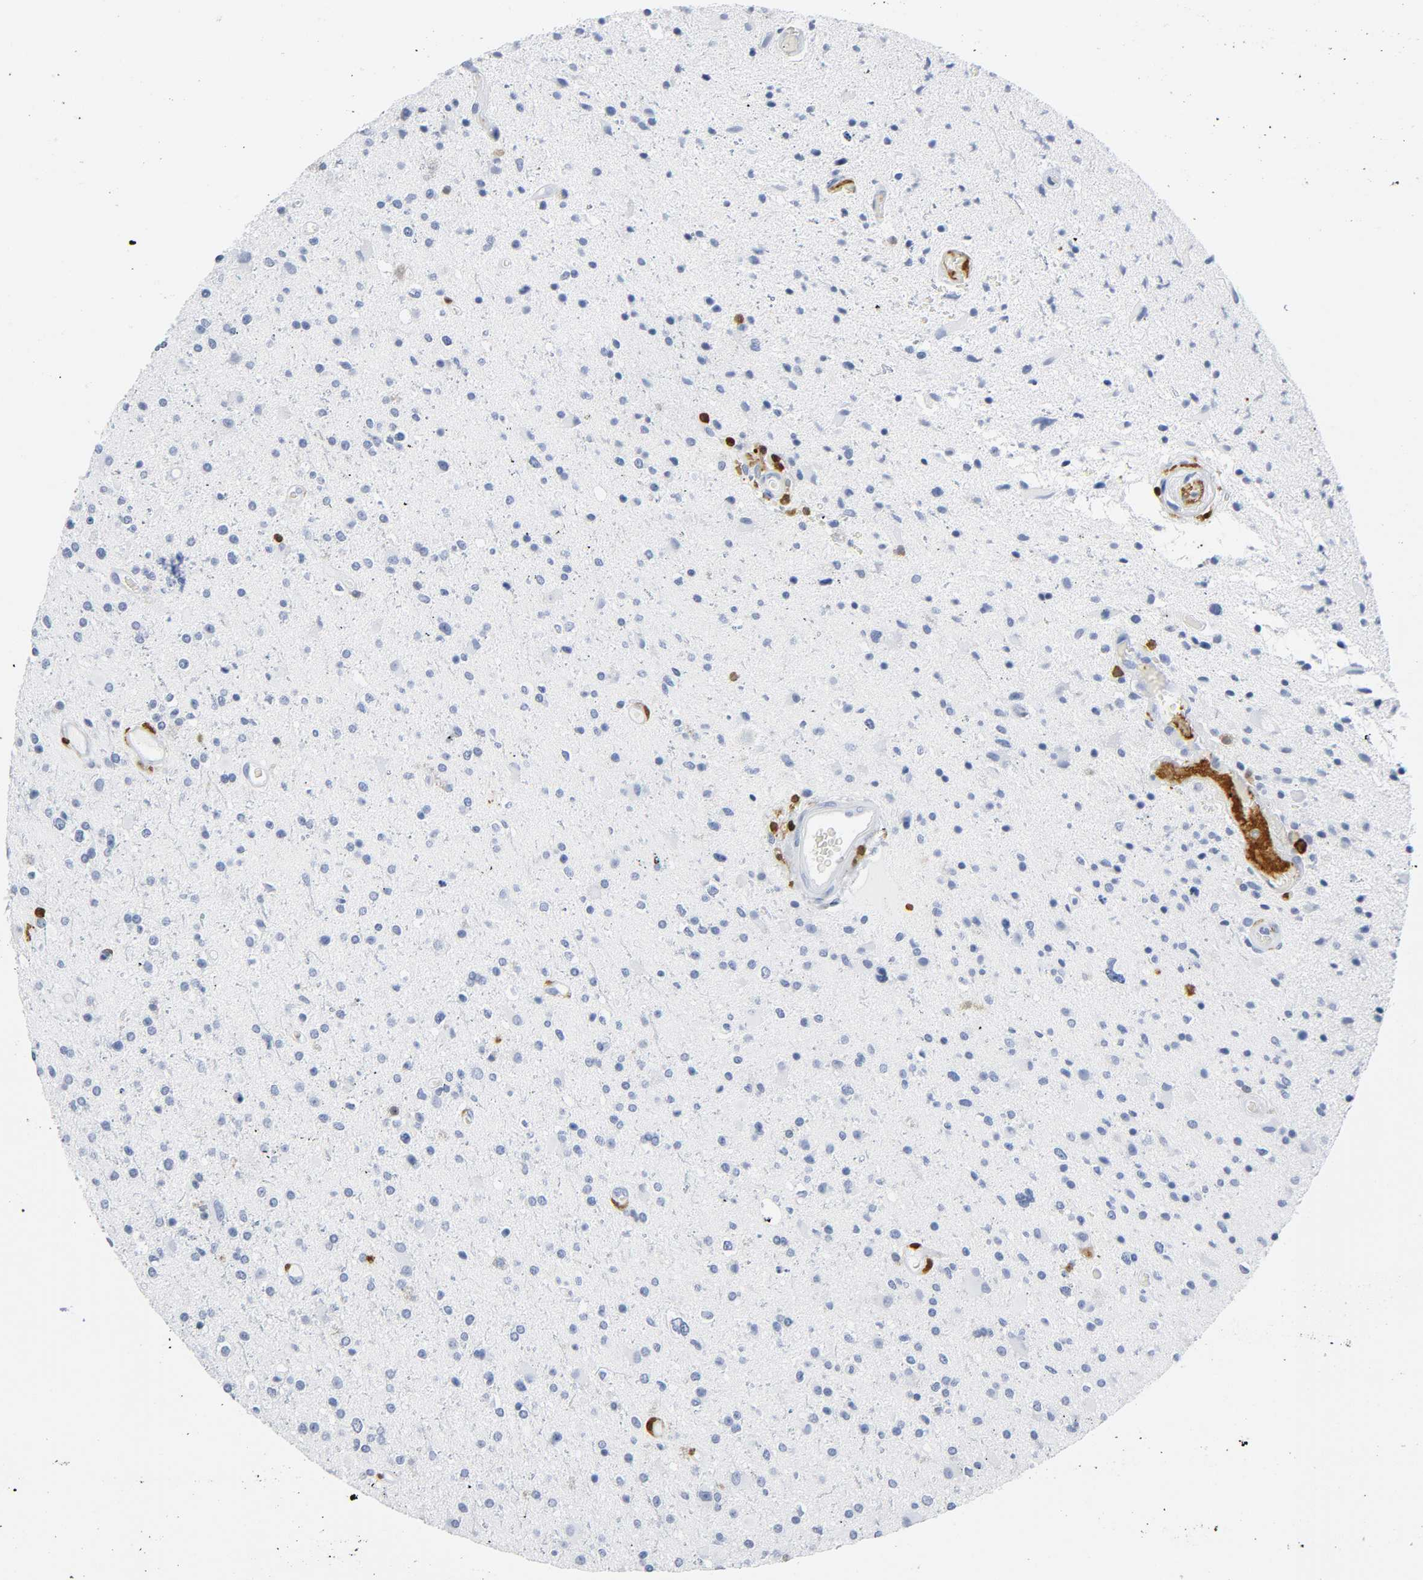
{"staining": {"intensity": "negative", "quantity": "none", "location": "none"}, "tissue": "glioma", "cell_type": "Tumor cells", "image_type": "cancer", "snomed": [{"axis": "morphology", "description": "Glioma, malignant, High grade"}, {"axis": "topography", "description": "Brain"}], "caption": "Human malignant glioma (high-grade) stained for a protein using IHC demonstrates no expression in tumor cells.", "gene": "DOK2", "patient": {"sex": "male", "age": 33}}